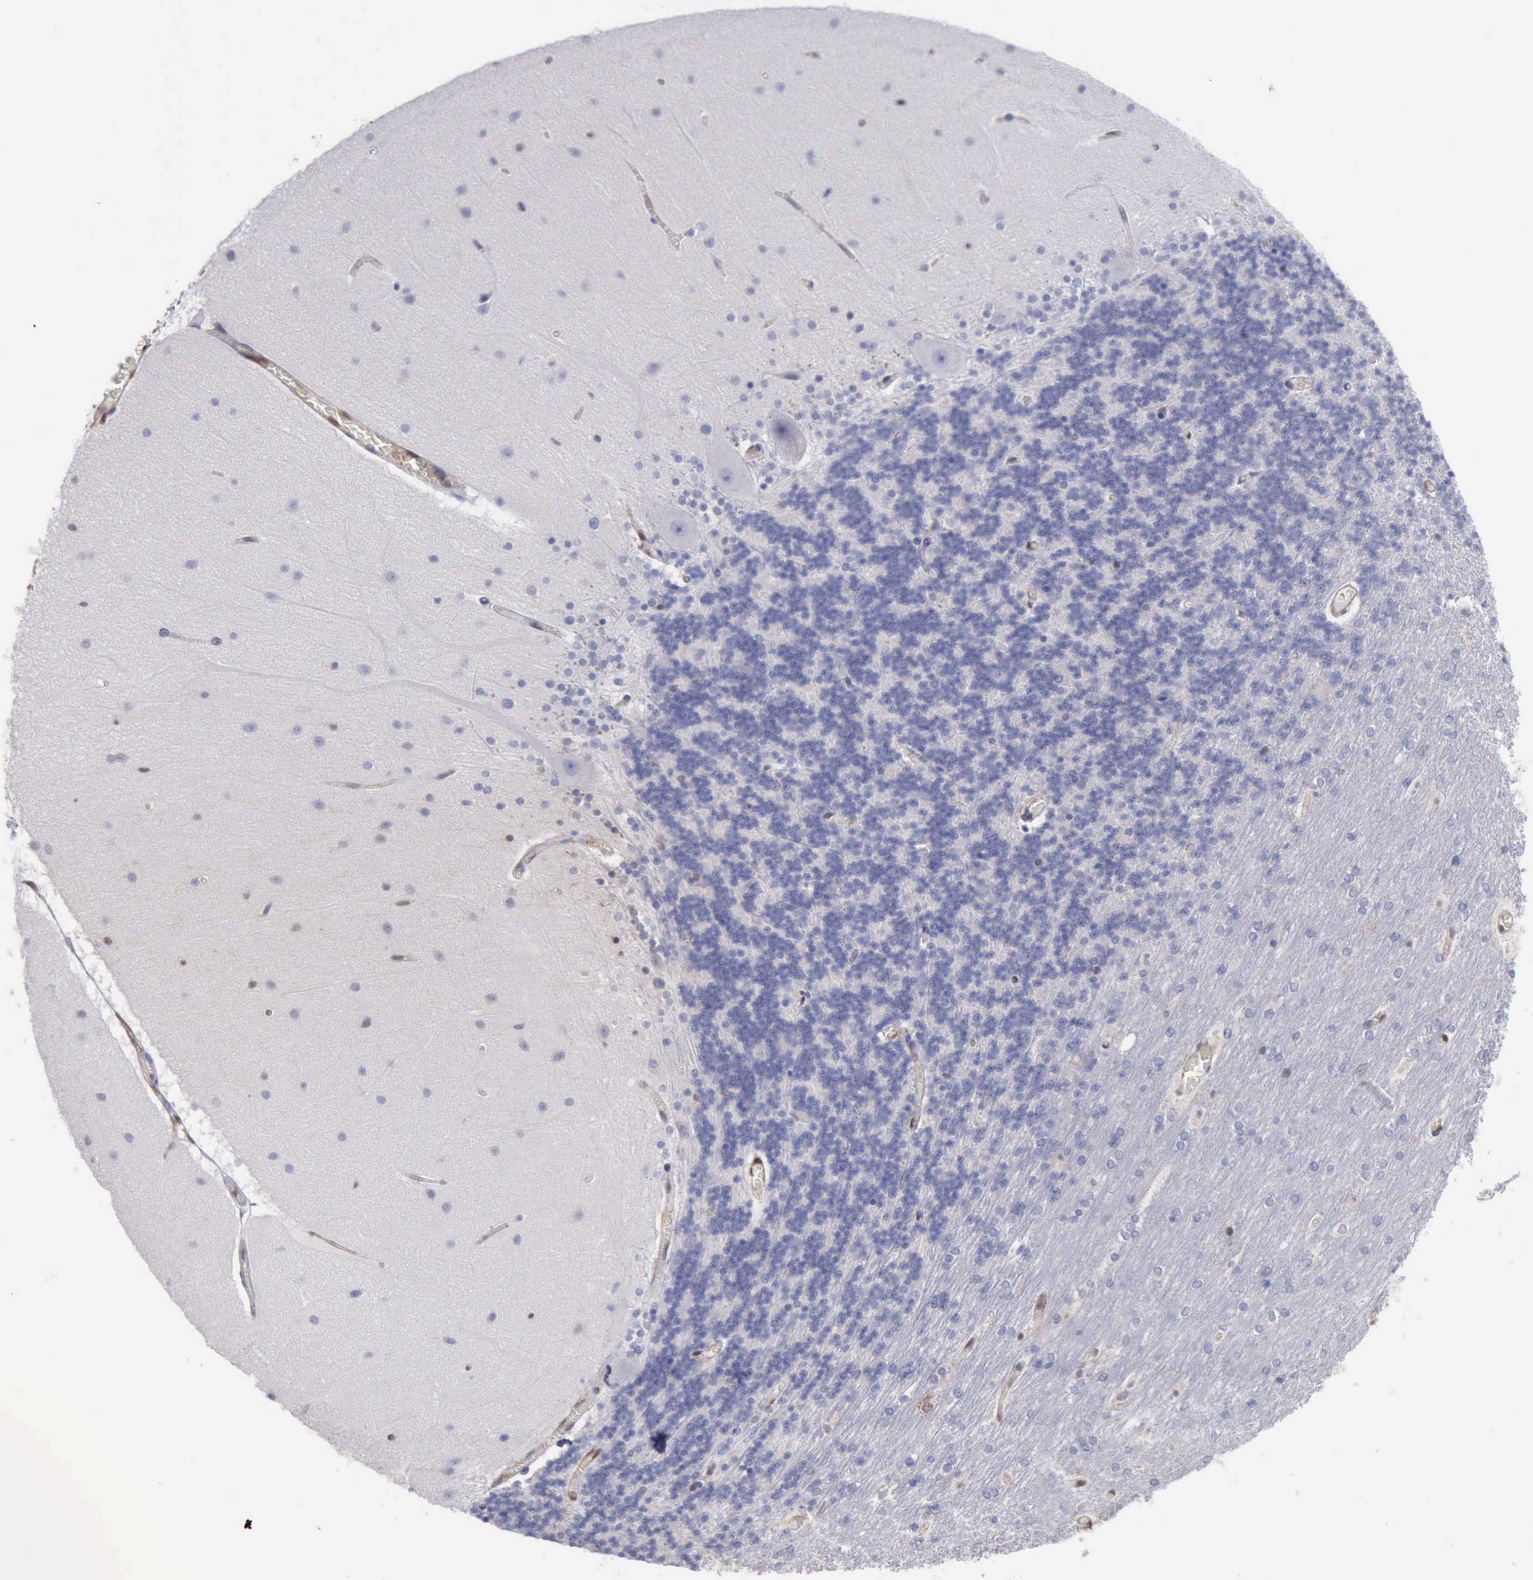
{"staining": {"intensity": "weak", "quantity": "<25%", "location": "nuclear"}, "tissue": "cerebellum", "cell_type": "Cells in granular layer", "image_type": "normal", "snomed": [{"axis": "morphology", "description": "Normal tissue, NOS"}, {"axis": "topography", "description": "Cerebellum"}], "caption": "Cells in granular layer are negative for protein expression in normal human cerebellum.", "gene": "STAT1", "patient": {"sex": "female", "age": 54}}